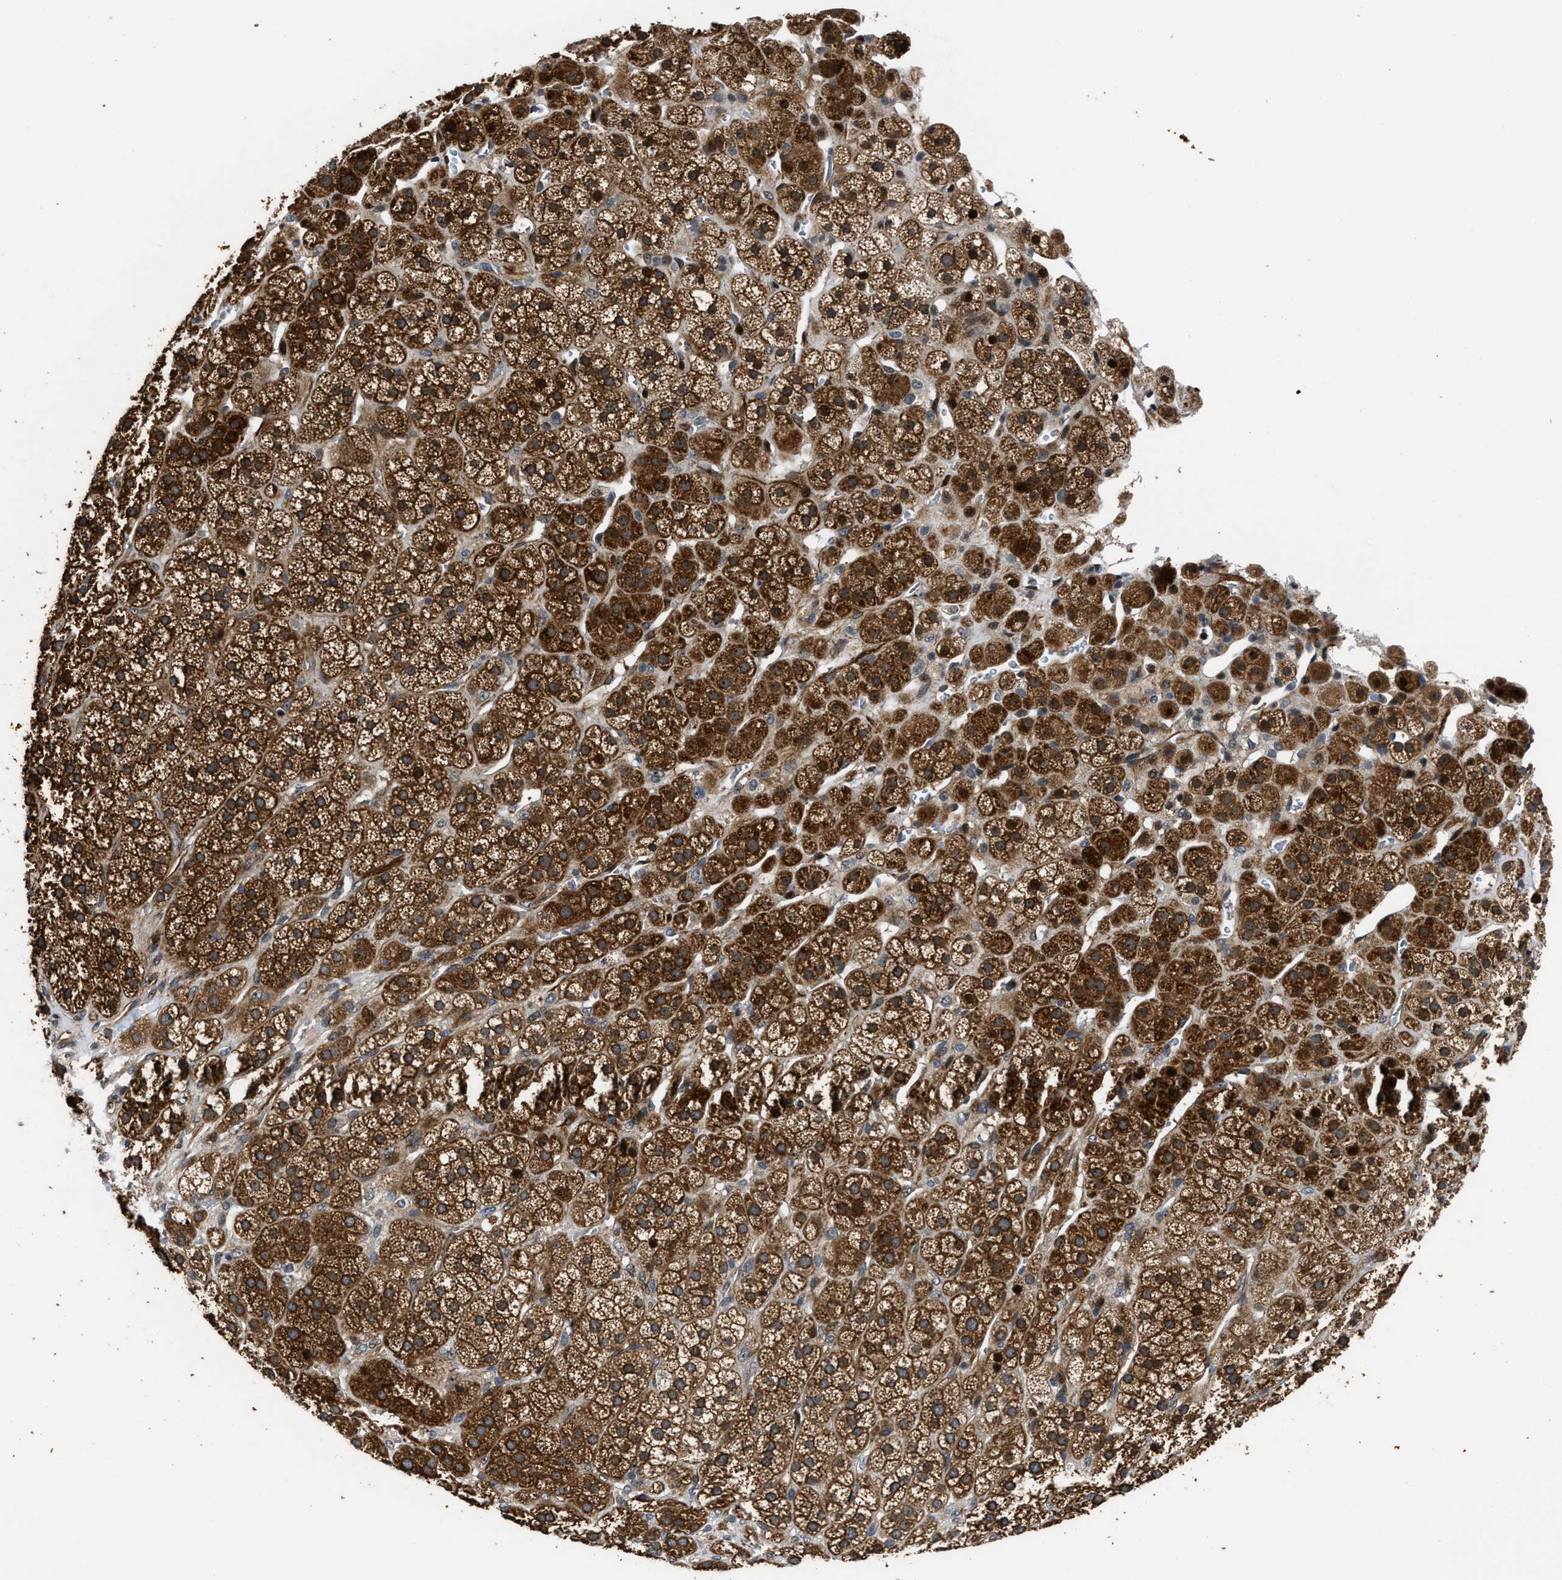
{"staining": {"intensity": "strong", "quantity": ">75%", "location": "cytoplasmic/membranous,nuclear"}, "tissue": "adrenal gland", "cell_type": "Glandular cells", "image_type": "normal", "snomed": [{"axis": "morphology", "description": "Normal tissue, NOS"}, {"axis": "topography", "description": "Adrenal gland"}], "caption": "Human adrenal gland stained with a brown dye shows strong cytoplasmic/membranous,nuclear positive expression in about >75% of glandular cells.", "gene": "ALDH3A2", "patient": {"sex": "male", "age": 56}}